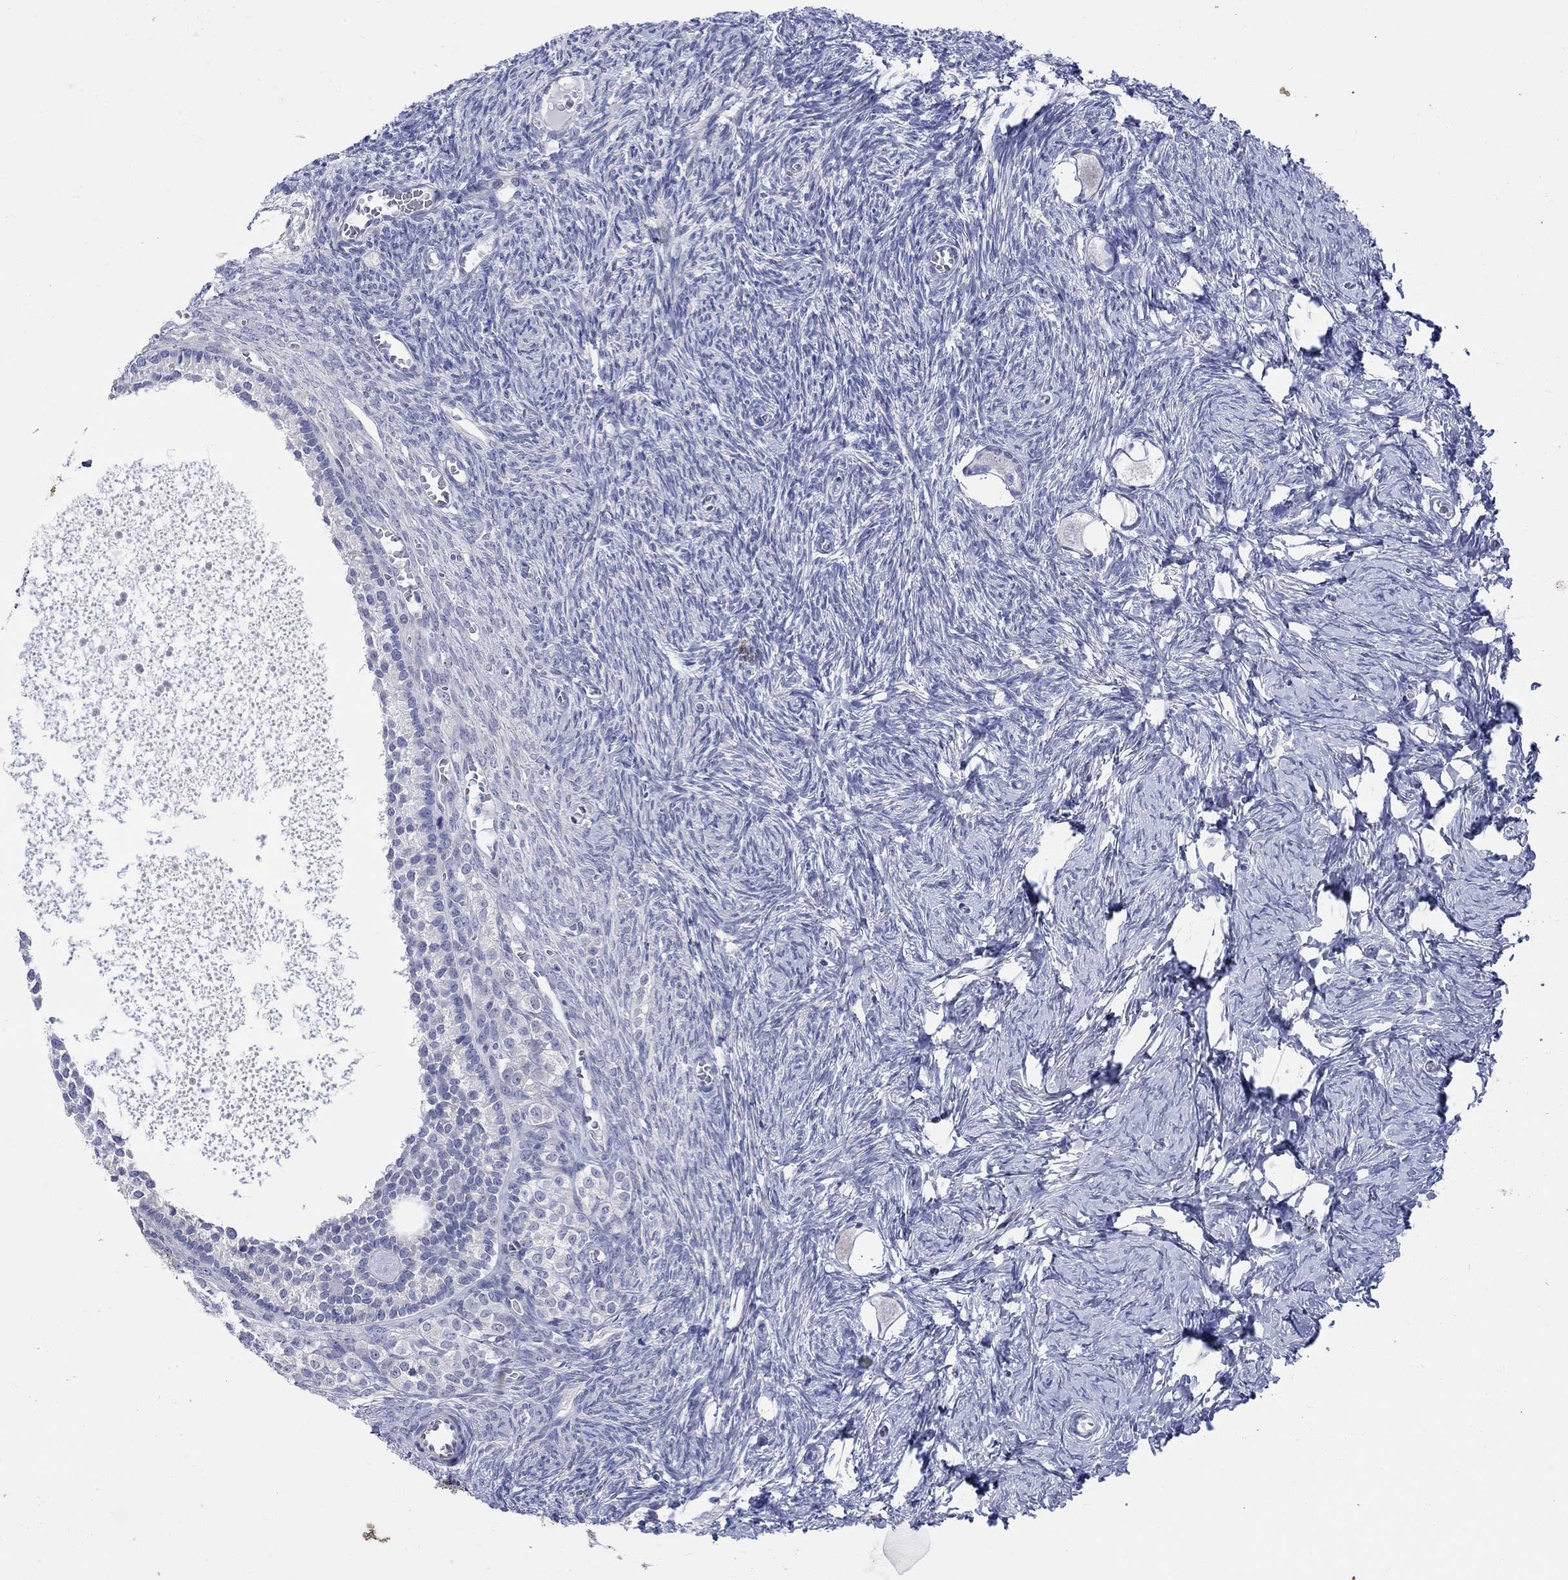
{"staining": {"intensity": "negative", "quantity": "none", "location": "none"}, "tissue": "ovary", "cell_type": "Follicle cells", "image_type": "normal", "snomed": [{"axis": "morphology", "description": "Normal tissue, NOS"}, {"axis": "topography", "description": "Ovary"}], "caption": "IHC of normal human ovary reveals no expression in follicle cells. (DAB immunohistochemistry (IHC) with hematoxylin counter stain).", "gene": "KRT222", "patient": {"sex": "female", "age": 27}}